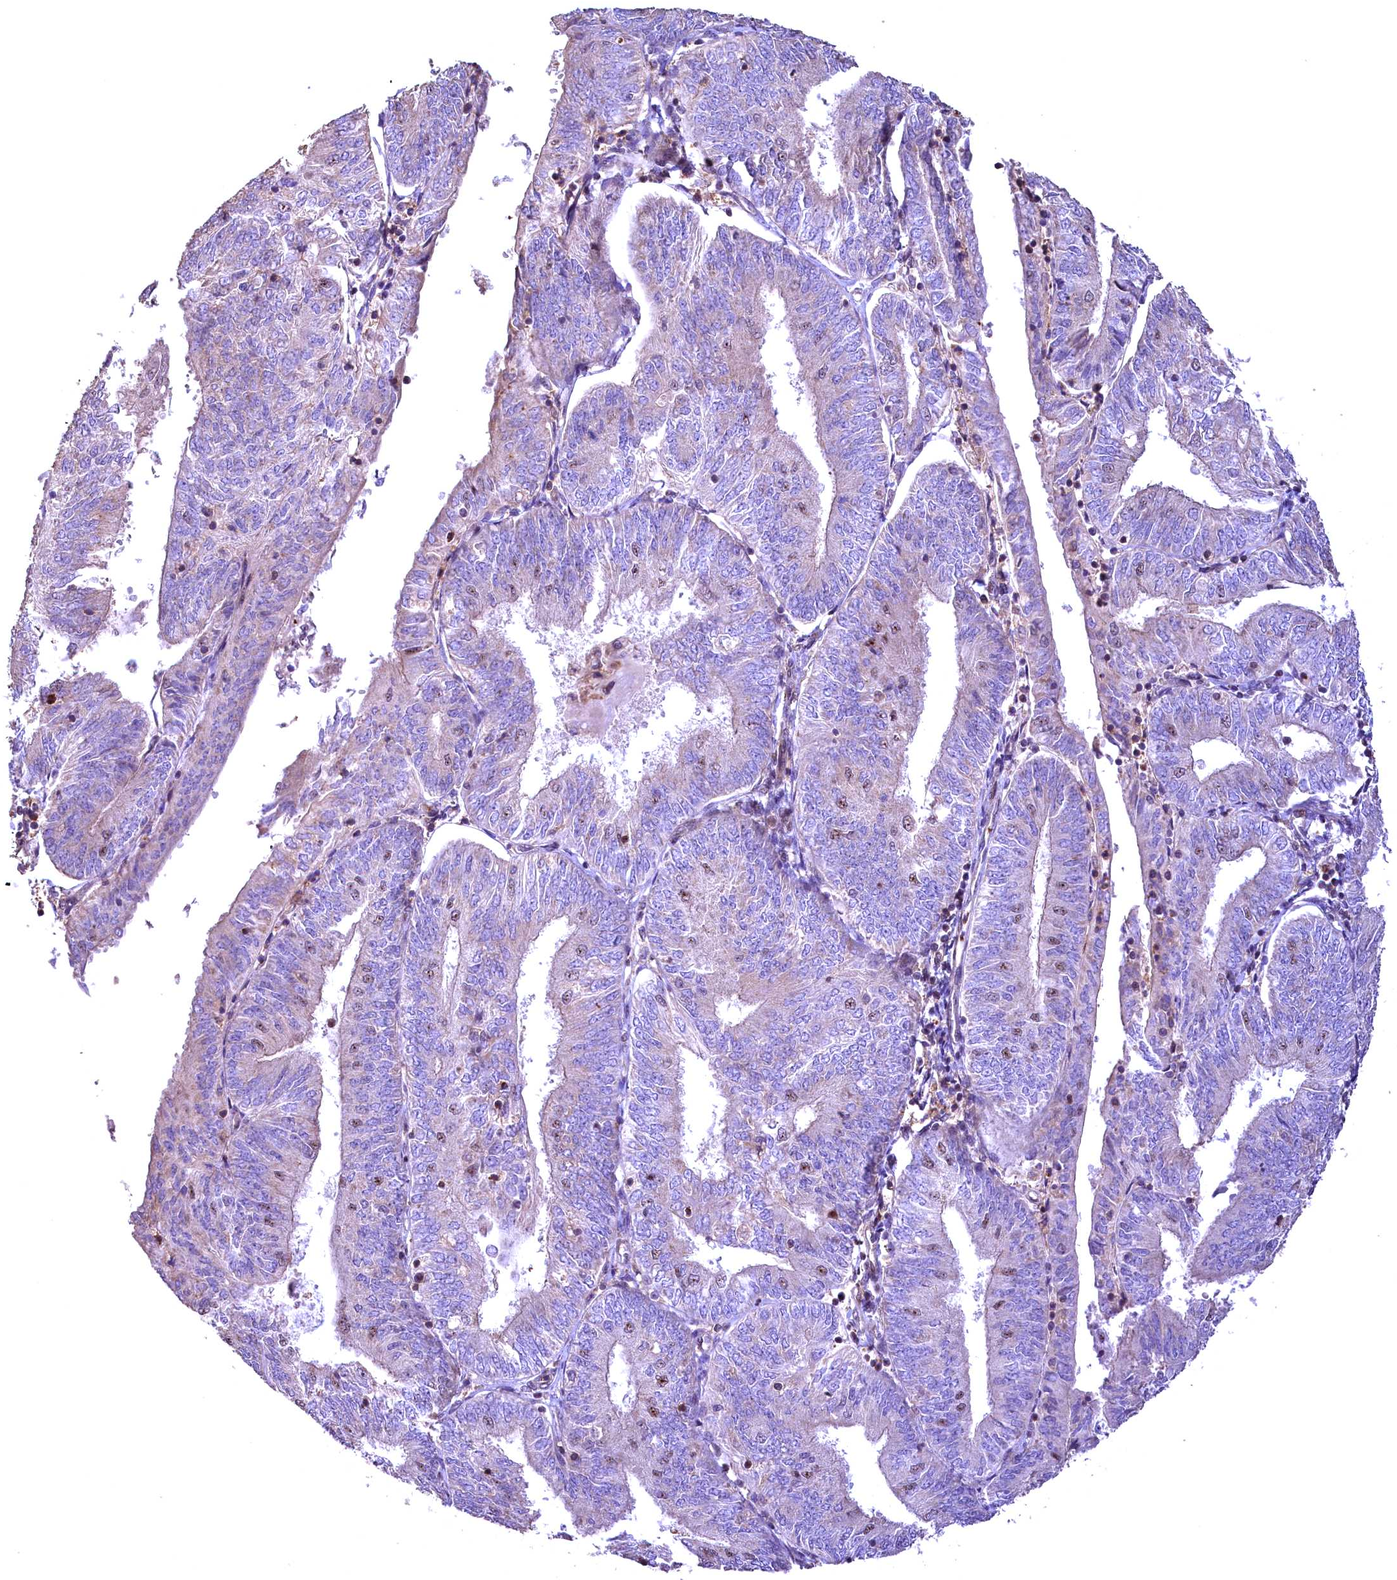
{"staining": {"intensity": "weak", "quantity": "<25%", "location": "nuclear"}, "tissue": "endometrial cancer", "cell_type": "Tumor cells", "image_type": "cancer", "snomed": [{"axis": "morphology", "description": "Adenocarcinoma, NOS"}, {"axis": "topography", "description": "Endometrium"}], "caption": "The image reveals no significant staining in tumor cells of adenocarcinoma (endometrial).", "gene": "FUZ", "patient": {"sex": "female", "age": 58}}